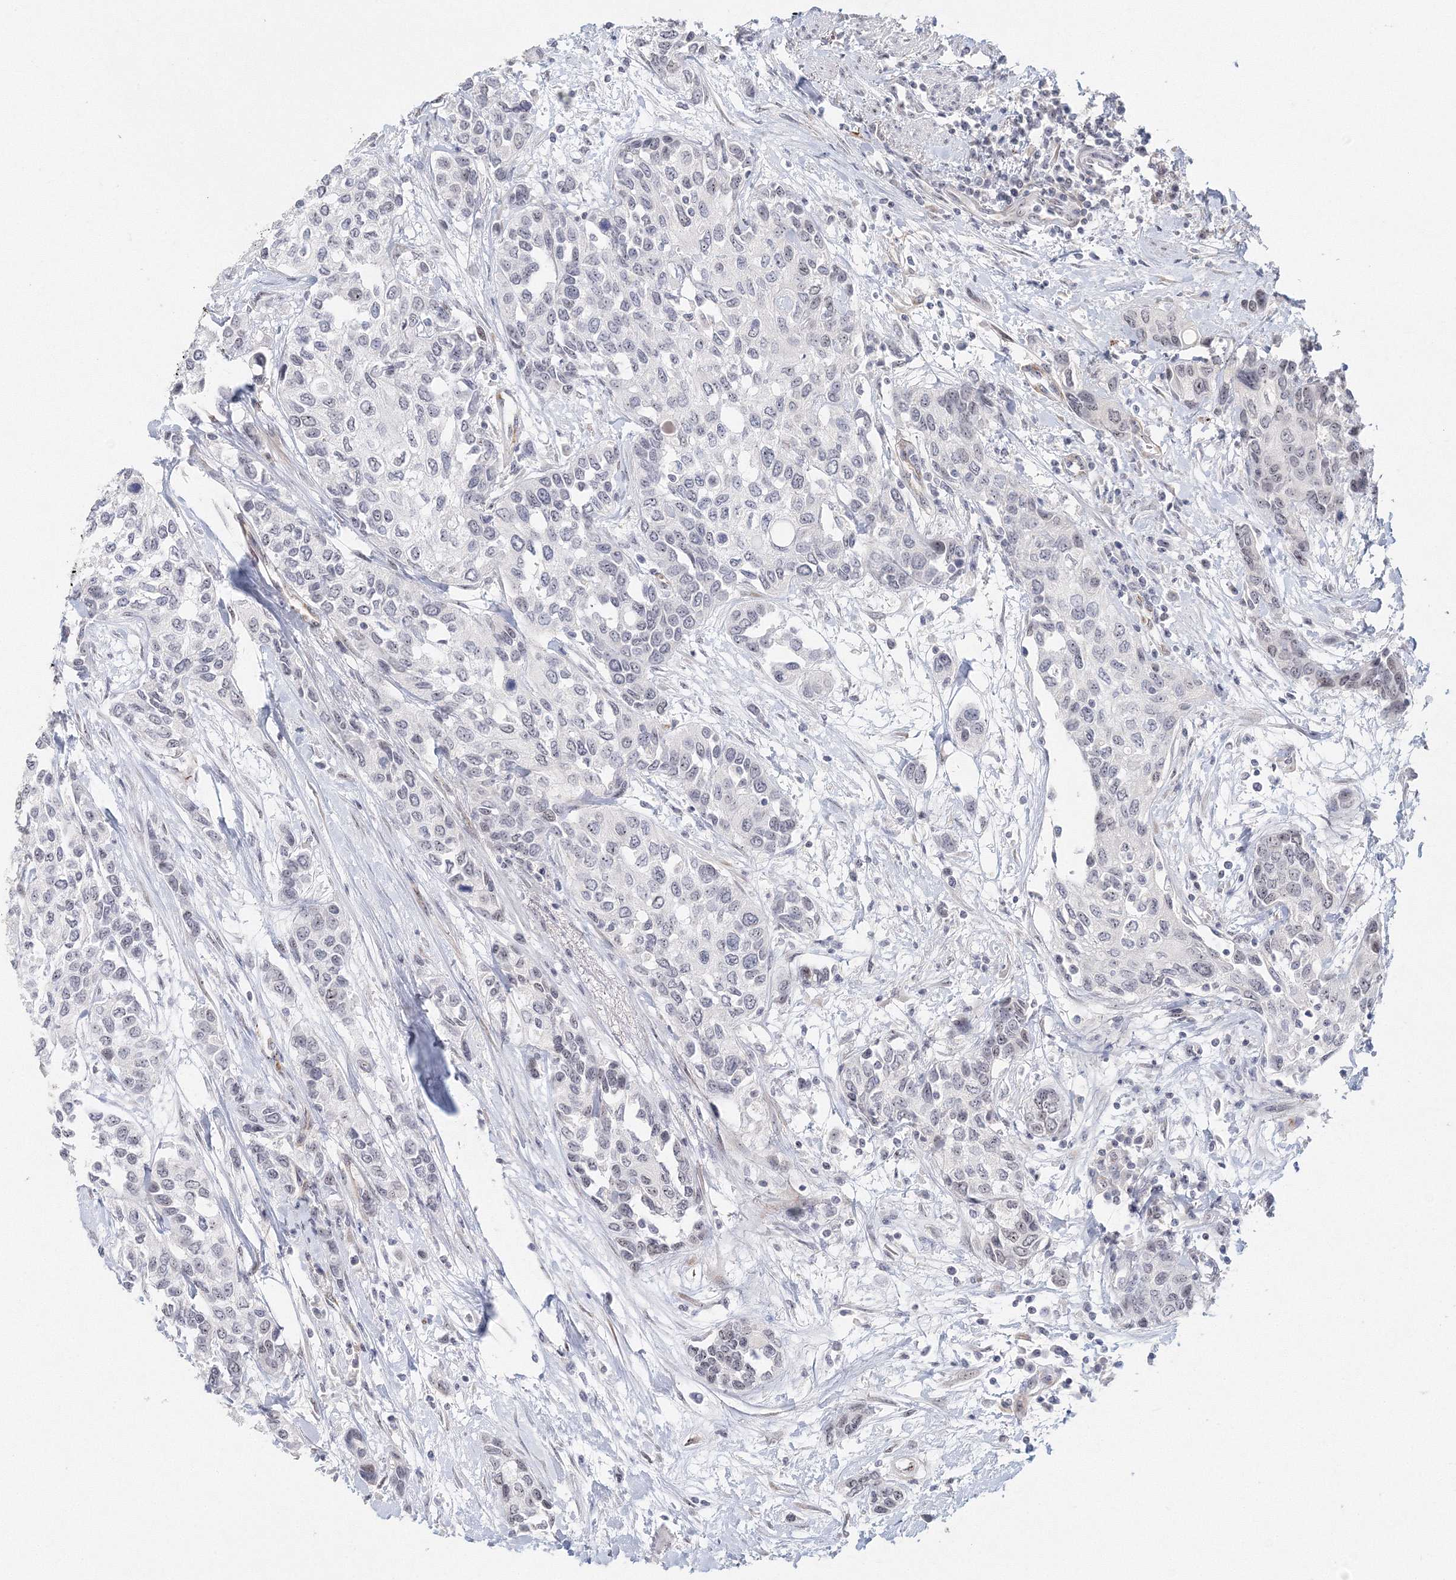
{"staining": {"intensity": "weak", "quantity": "<25%", "location": "nuclear"}, "tissue": "urothelial cancer", "cell_type": "Tumor cells", "image_type": "cancer", "snomed": [{"axis": "morphology", "description": "Normal tissue, NOS"}, {"axis": "morphology", "description": "Urothelial carcinoma, High grade"}, {"axis": "topography", "description": "Vascular tissue"}, {"axis": "topography", "description": "Urinary bladder"}], "caption": "Urothelial cancer stained for a protein using immunohistochemistry (IHC) exhibits no positivity tumor cells.", "gene": "SIRT7", "patient": {"sex": "female", "age": 56}}